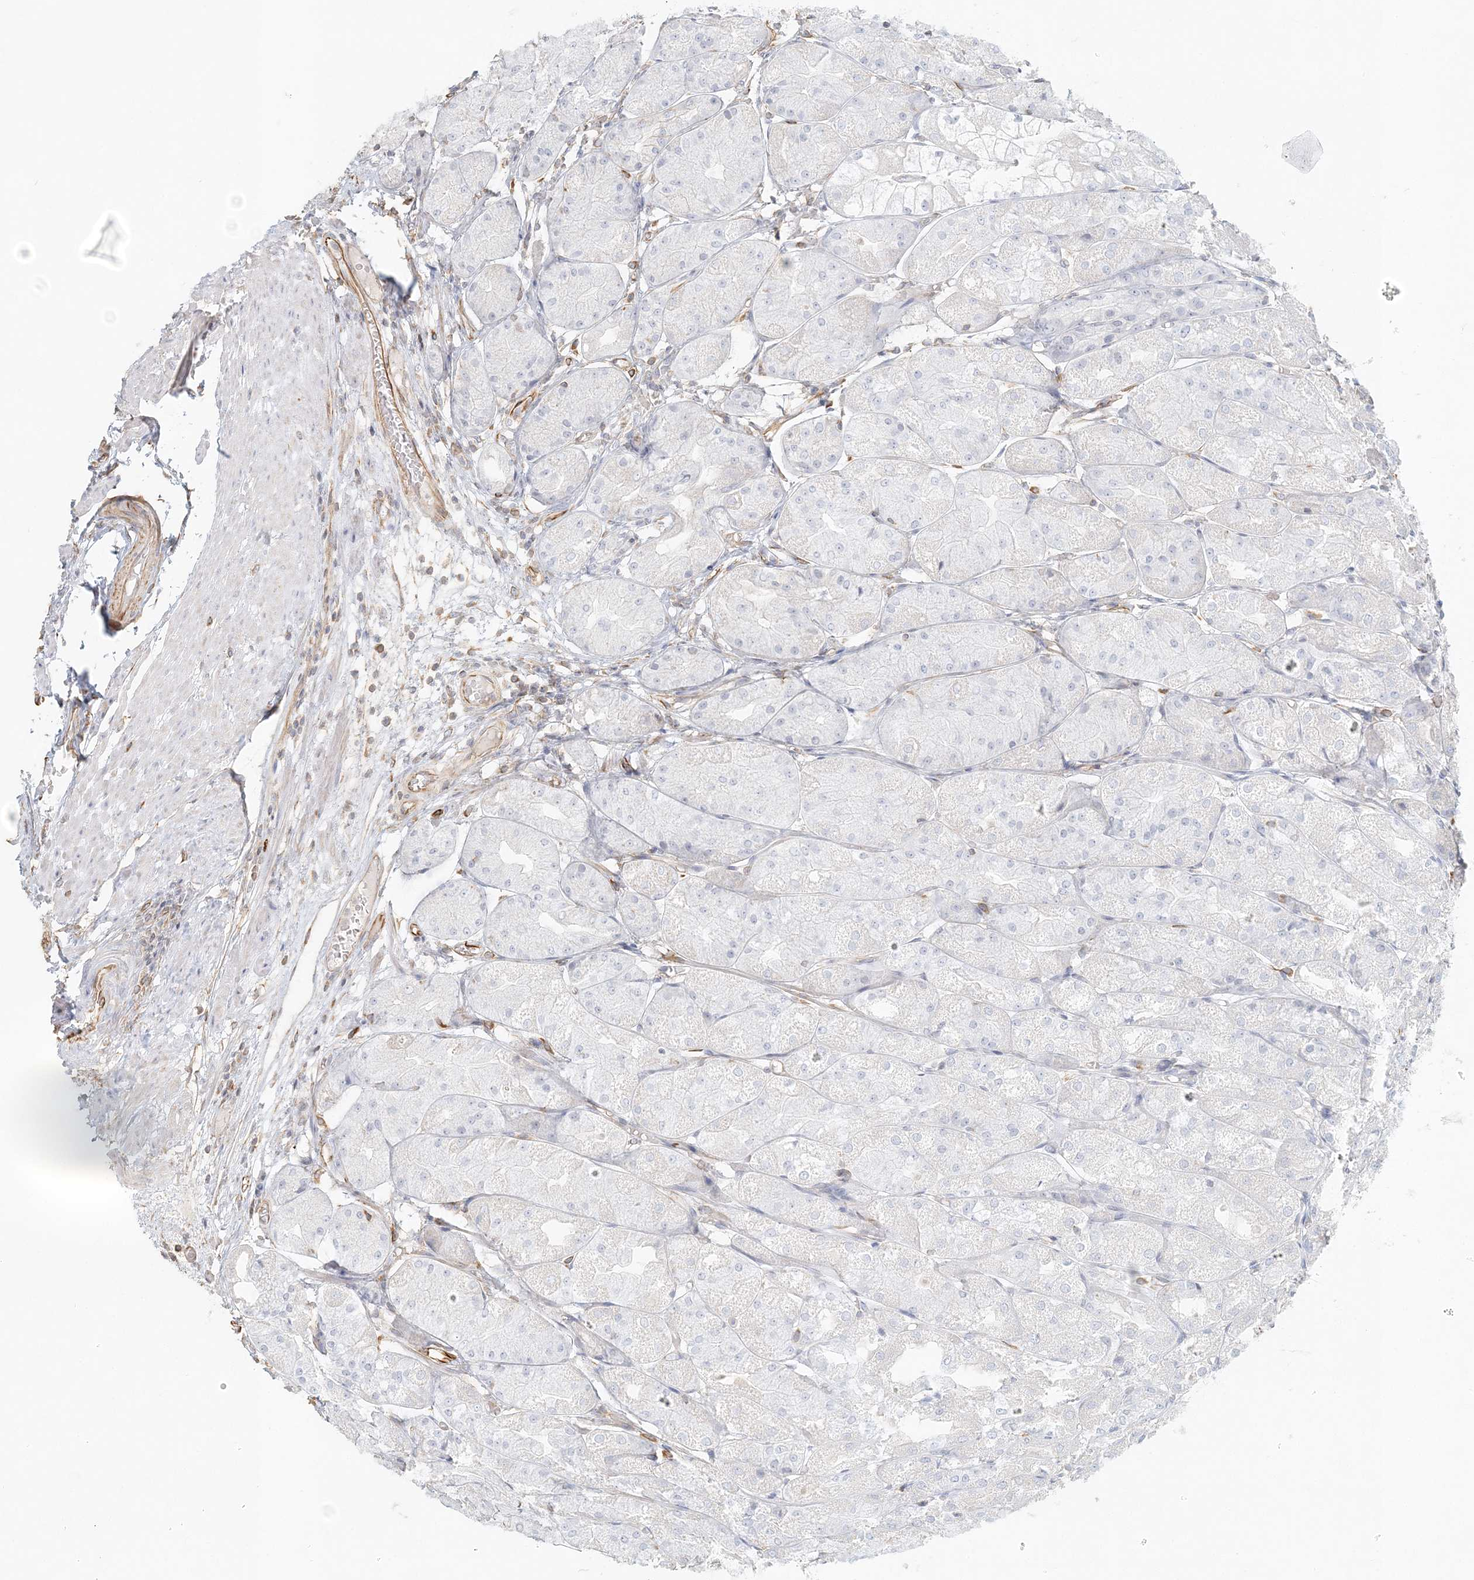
{"staining": {"intensity": "negative", "quantity": "none", "location": "none"}, "tissue": "stomach", "cell_type": "Glandular cells", "image_type": "normal", "snomed": [{"axis": "morphology", "description": "Normal tissue, NOS"}, {"axis": "topography", "description": "Stomach, upper"}], "caption": "Immunohistochemistry (IHC) micrograph of benign stomach: stomach stained with DAB exhibits no significant protein staining in glandular cells. The staining was performed using DAB (3,3'-diaminobenzidine) to visualize the protein expression in brown, while the nuclei were stained in blue with hematoxylin (Magnification: 20x).", "gene": "DMRTB1", "patient": {"sex": "male", "age": 72}}